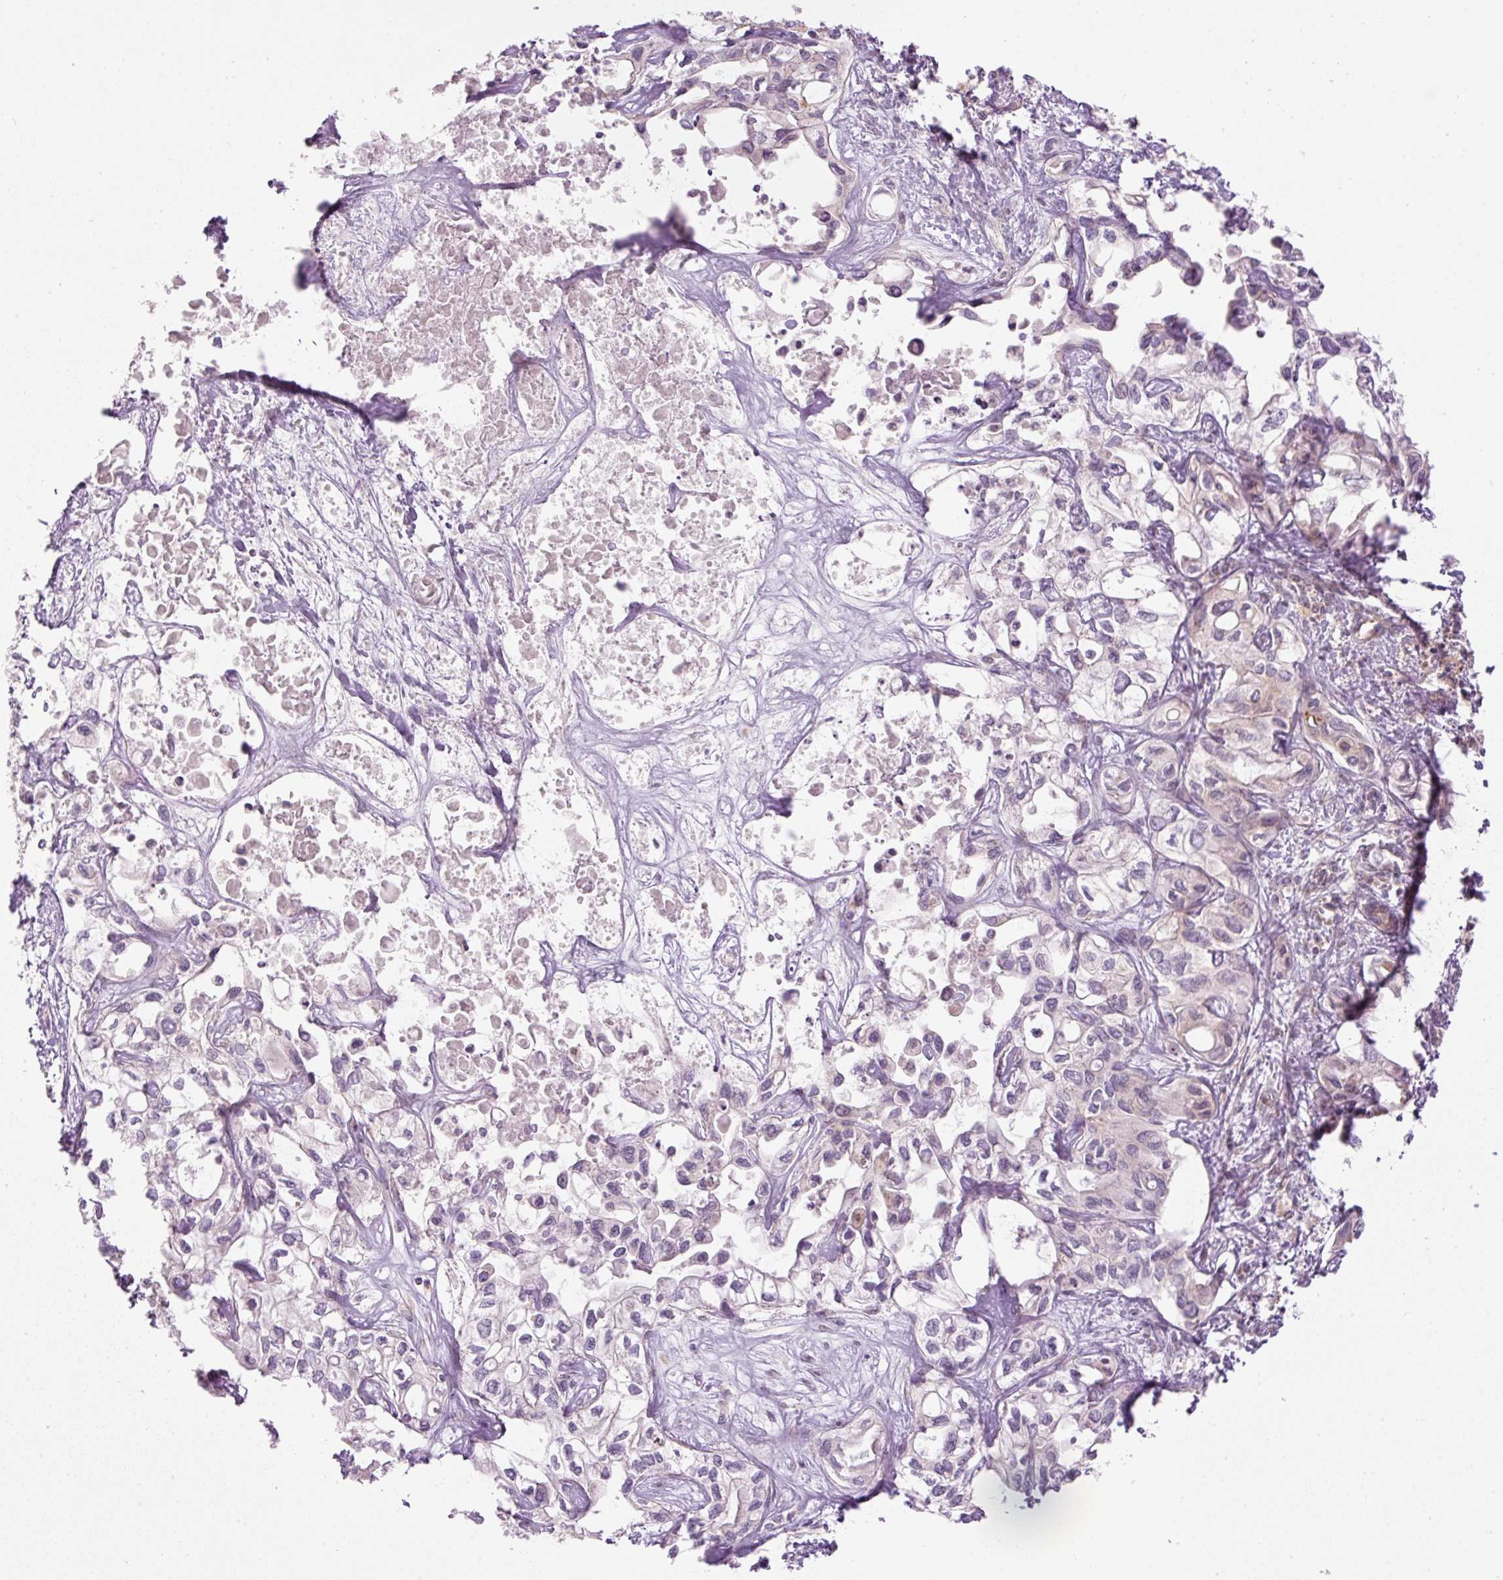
{"staining": {"intensity": "negative", "quantity": "none", "location": "none"}, "tissue": "liver cancer", "cell_type": "Tumor cells", "image_type": "cancer", "snomed": [{"axis": "morphology", "description": "Cholangiocarcinoma"}, {"axis": "topography", "description": "Liver"}], "caption": "Tumor cells show no significant protein staining in cholangiocarcinoma (liver). Brightfield microscopy of IHC stained with DAB (3,3'-diaminobenzidine) (brown) and hematoxylin (blue), captured at high magnification.", "gene": "MZT2B", "patient": {"sex": "female", "age": 64}}